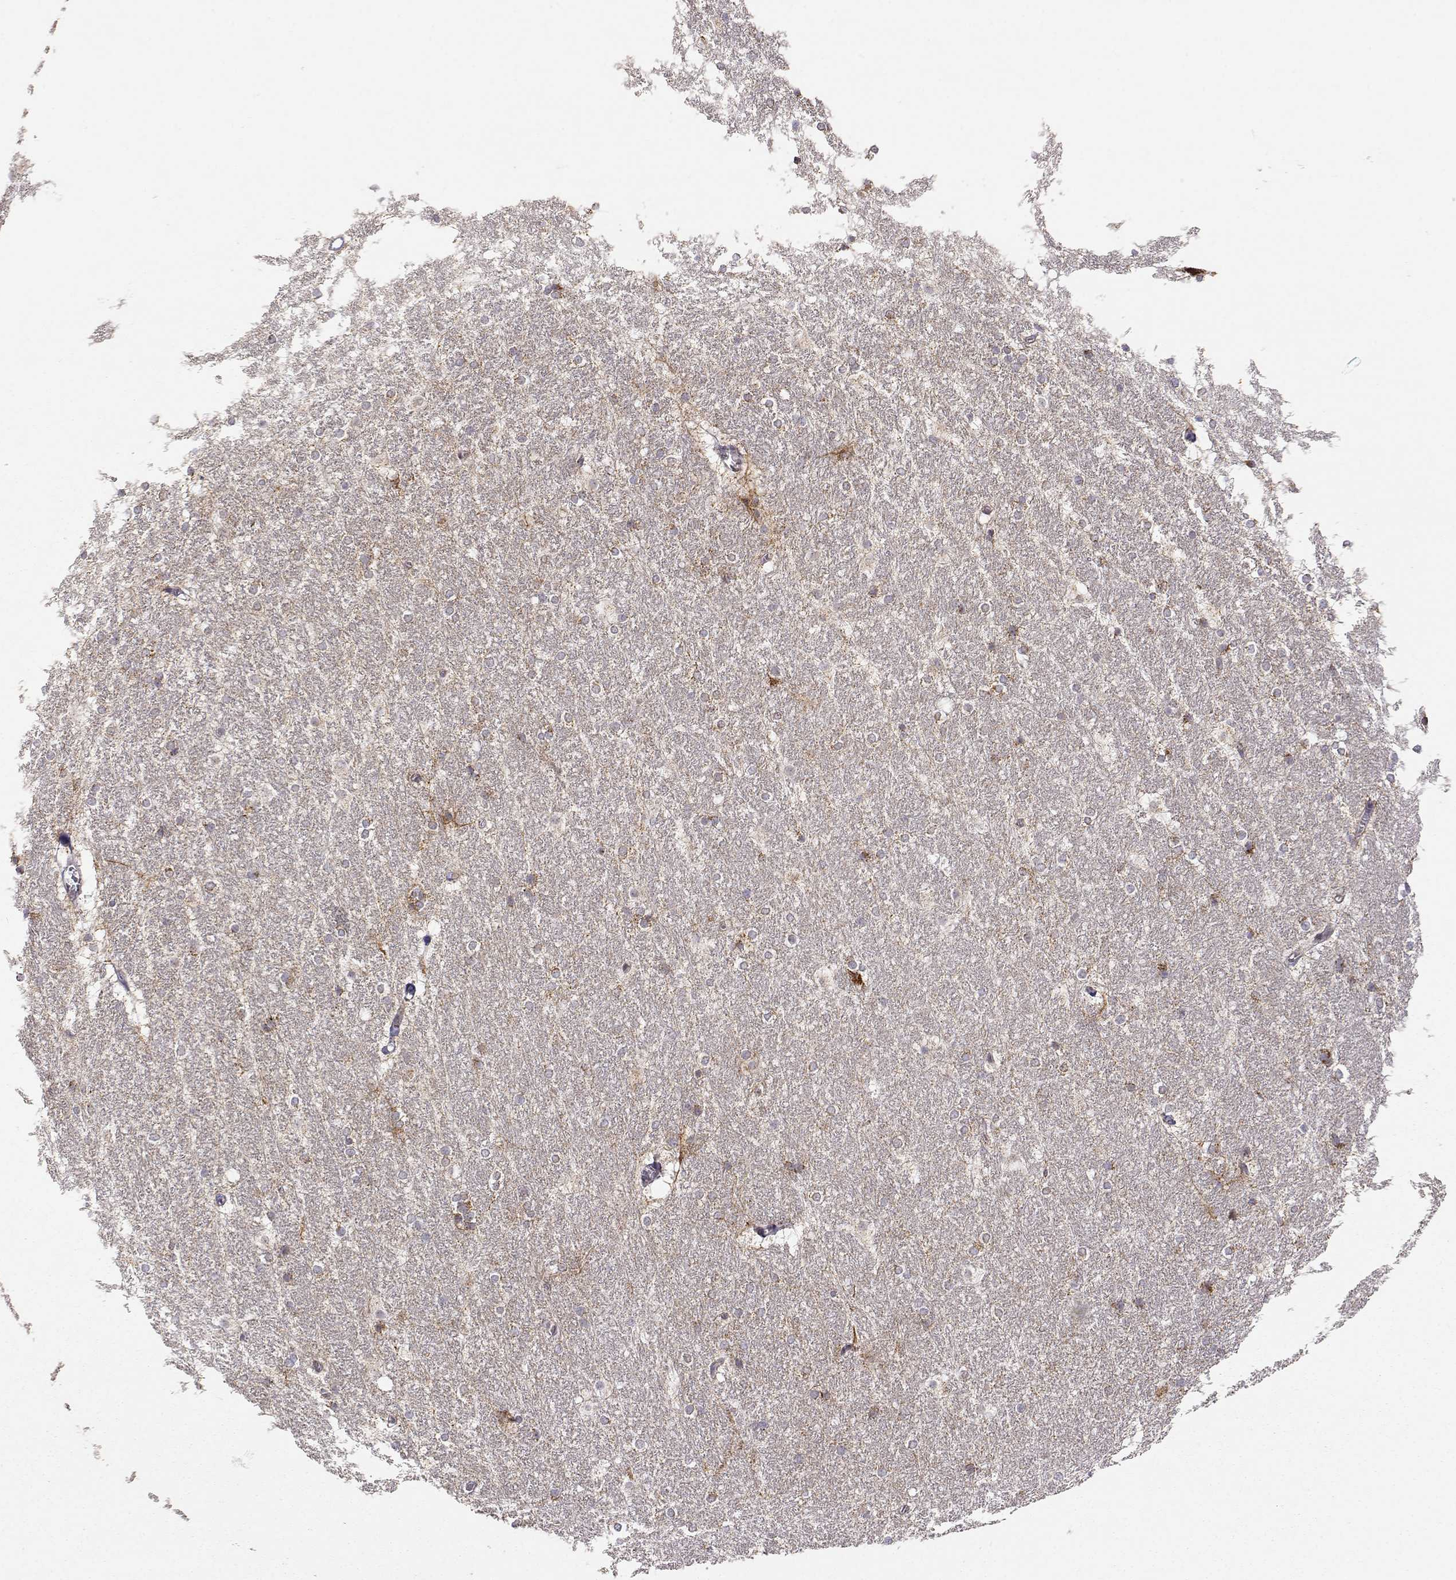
{"staining": {"intensity": "weak", "quantity": ">75%", "location": "cytoplasmic/membranous"}, "tissue": "hippocampus", "cell_type": "Glial cells", "image_type": "normal", "snomed": [{"axis": "morphology", "description": "Normal tissue, NOS"}, {"axis": "topography", "description": "Cerebral cortex"}, {"axis": "topography", "description": "Hippocampus"}], "caption": "A brown stain highlights weak cytoplasmic/membranous staining of a protein in glial cells of normal human hippocampus.", "gene": "EXOG", "patient": {"sex": "female", "age": 19}}